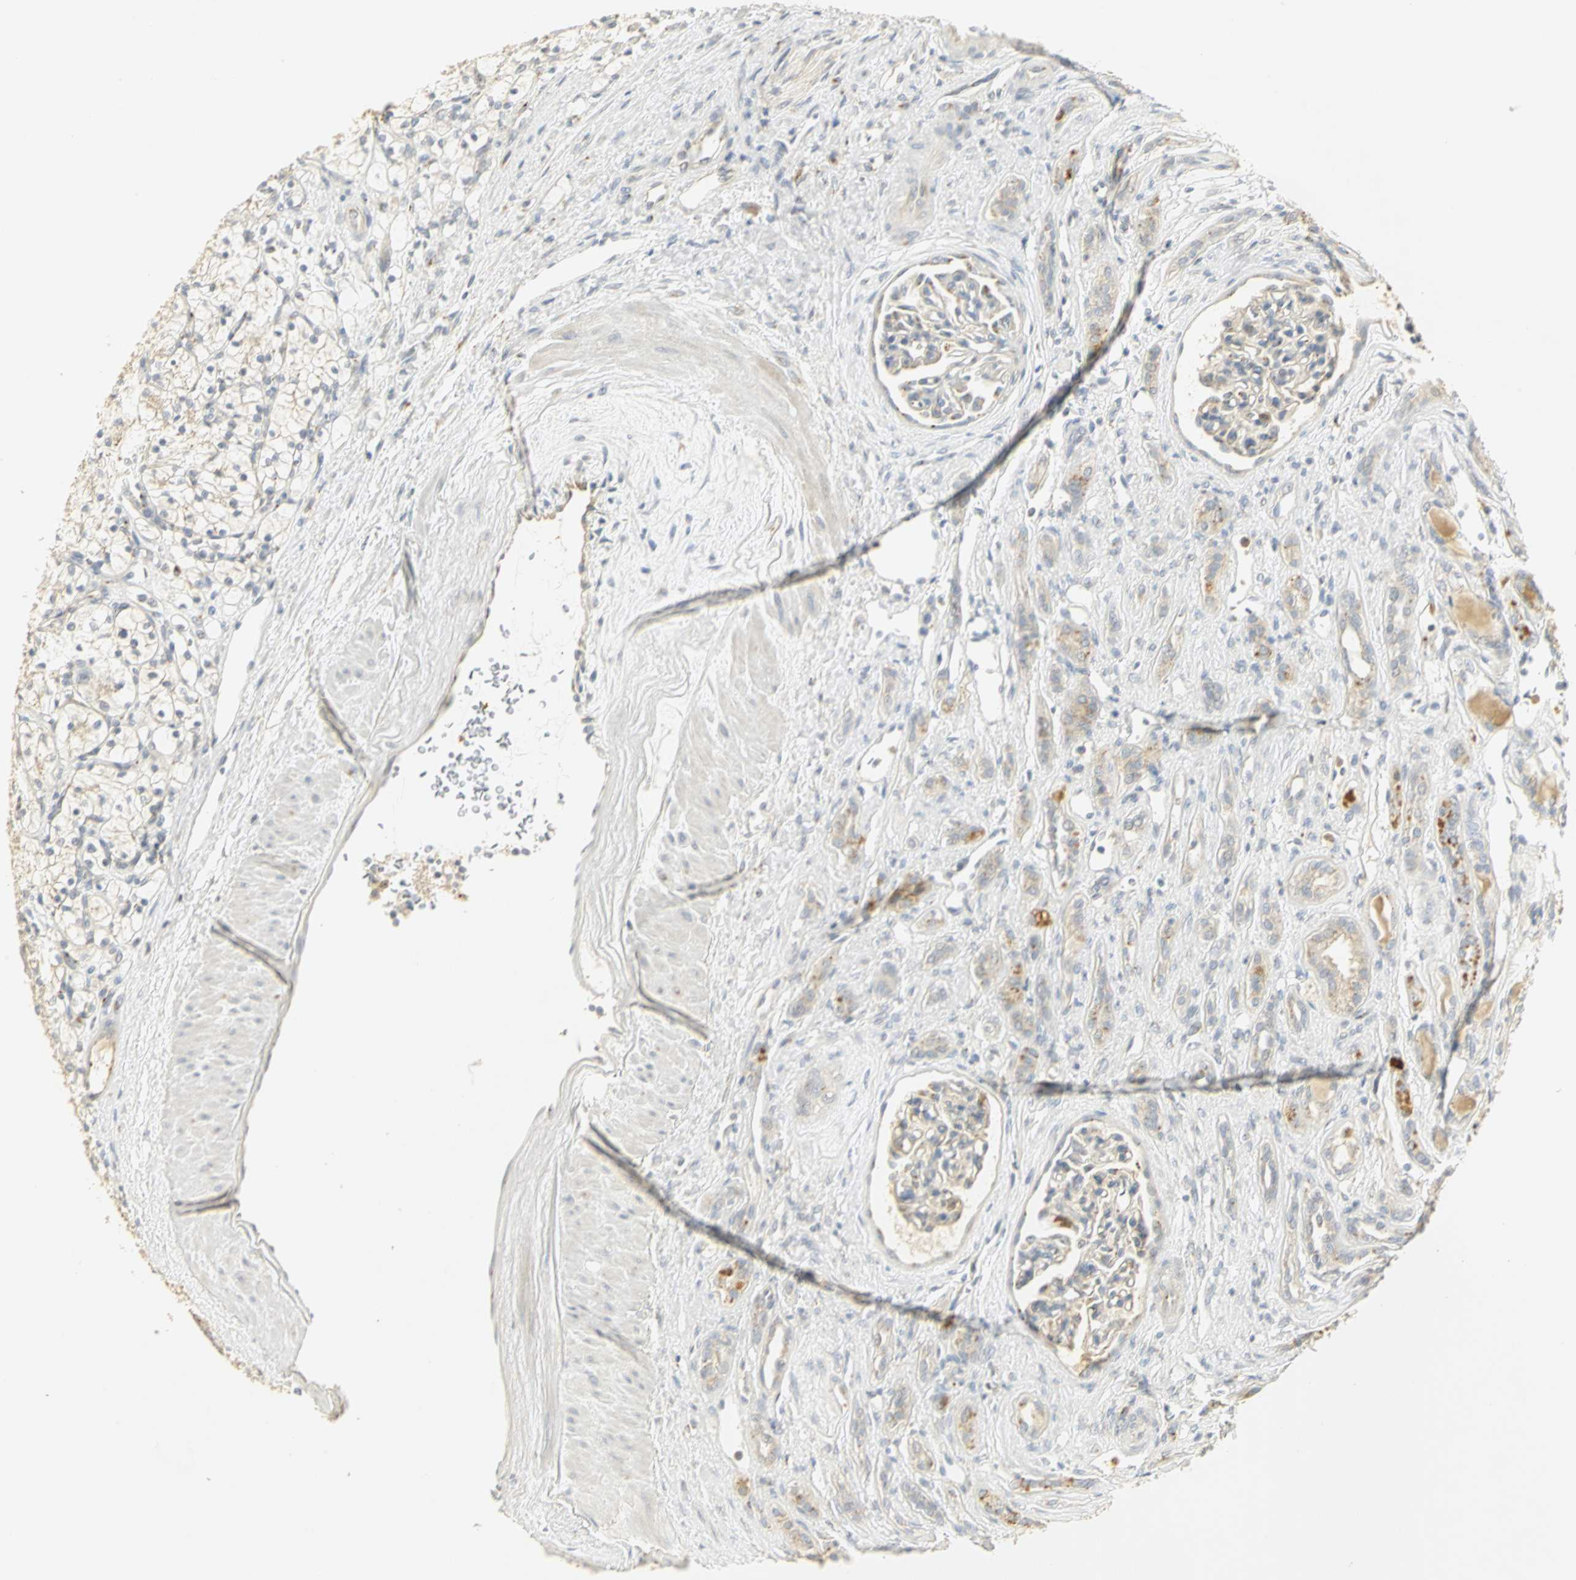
{"staining": {"intensity": "weak", "quantity": "25%-75%", "location": "cytoplasmic/membranous"}, "tissue": "renal cancer", "cell_type": "Tumor cells", "image_type": "cancer", "snomed": [{"axis": "morphology", "description": "Adenocarcinoma, NOS"}, {"axis": "topography", "description": "Kidney"}], "caption": "Renal cancer stained for a protein reveals weak cytoplasmic/membranous positivity in tumor cells. The protein is shown in brown color, while the nuclei are stained blue.", "gene": "TM9SF2", "patient": {"sex": "female", "age": 60}}